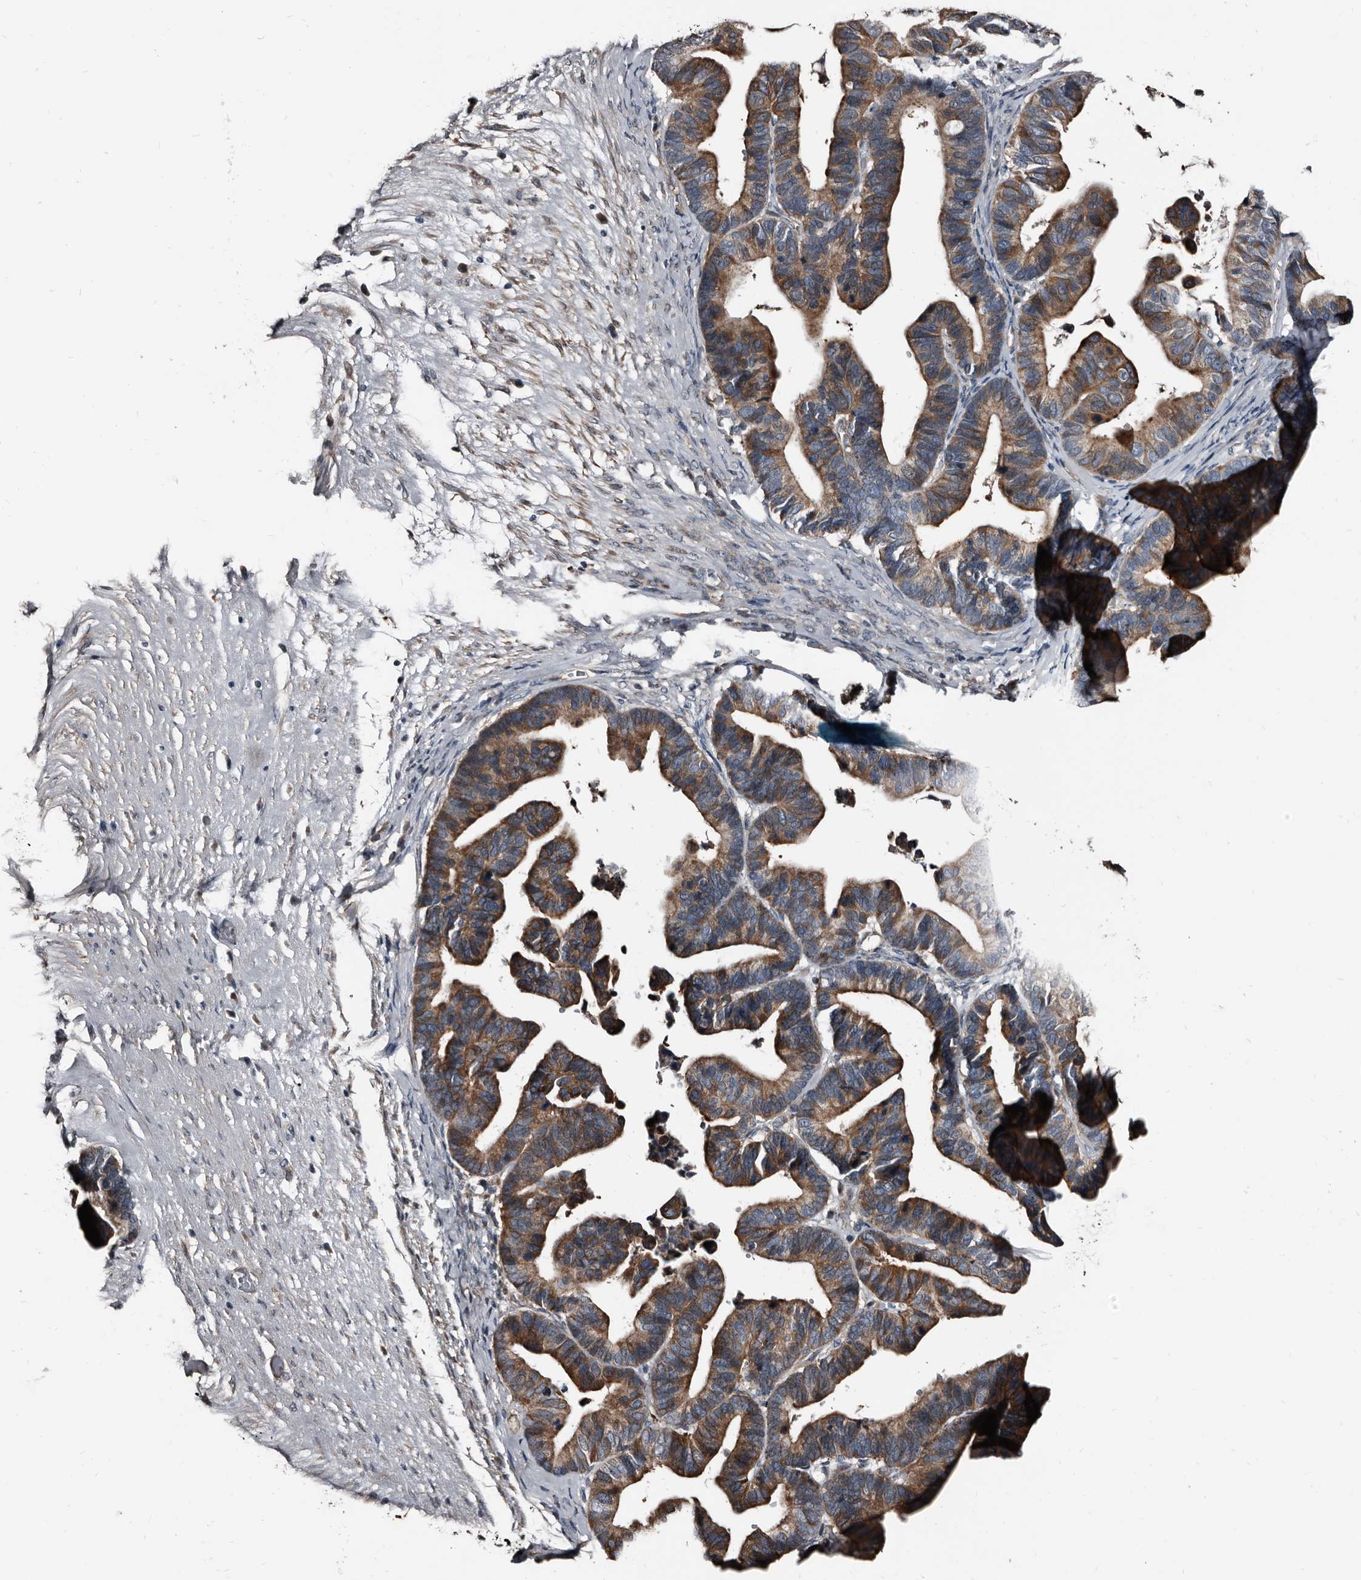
{"staining": {"intensity": "moderate", "quantity": ">75%", "location": "cytoplasmic/membranous"}, "tissue": "ovarian cancer", "cell_type": "Tumor cells", "image_type": "cancer", "snomed": [{"axis": "morphology", "description": "Cystadenocarcinoma, serous, NOS"}, {"axis": "topography", "description": "Ovary"}], "caption": "Immunohistochemistry (IHC) staining of ovarian serous cystadenocarcinoma, which displays medium levels of moderate cytoplasmic/membranous positivity in approximately >75% of tumor cells indicating moderate cytoplasmic/membranous protein expression. The staining was performed using DAB (3,3'-diaminobenzidine) (brown) for protein detection and nuclei were counterstained in hematoxylin (blue).", "gene": "DHPS", "patient": {"sex": "female", "age": 56}}